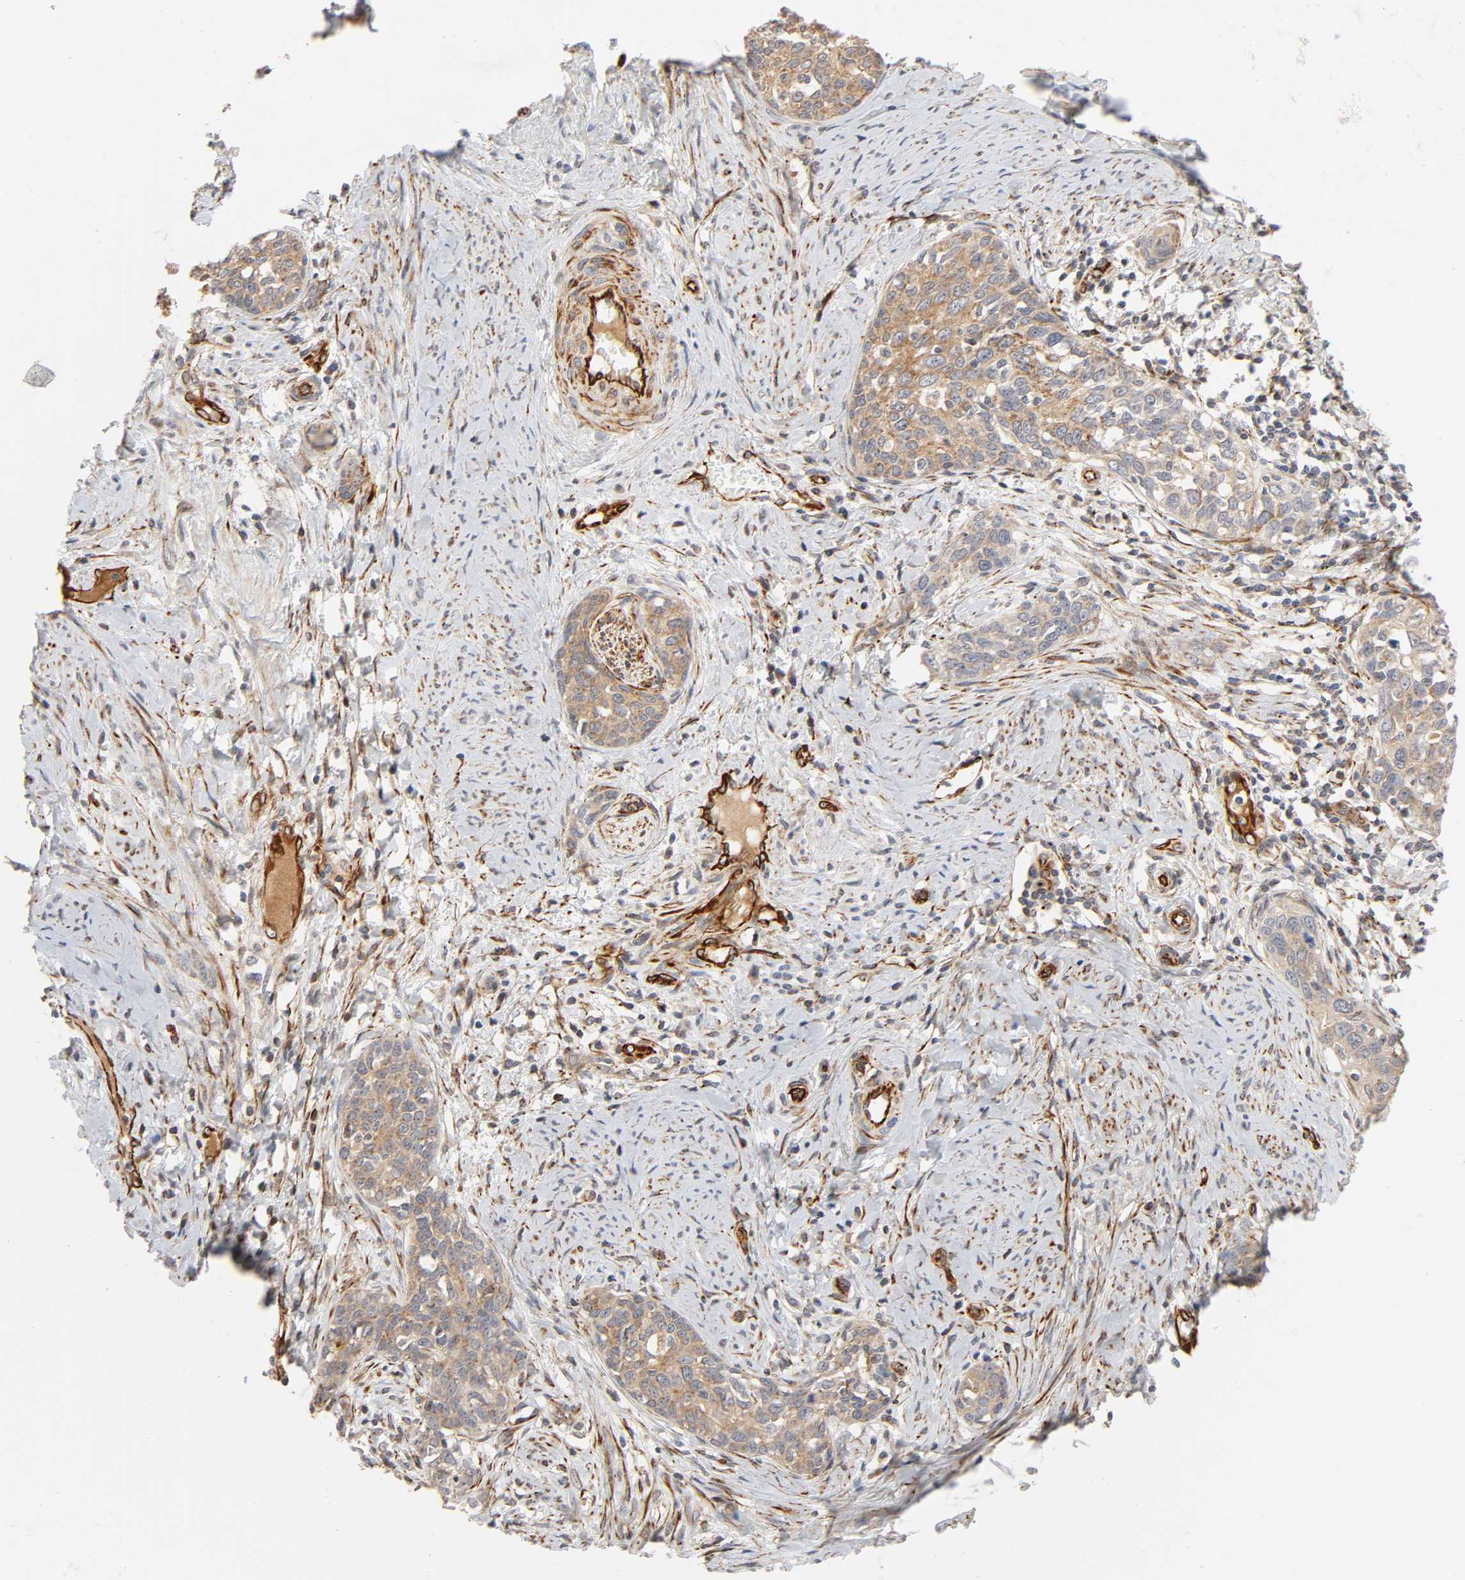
{"staining": {"intensity": "moderate", "quantity": ">75%", "location": "cytoplasmic/membranous"}, "tissue": "cervical cancer", "cell_type": "Tumor cells", "image_type": "cancer", "snomed": [{"axis": "morphology", "description": "Squamous cell carcinoma, NOS"}, {"axis": "morphology", "description": "Adenocarcinoma, NOS"}, {"axis": "topography", "description": "Cervix"}], "caption": "Immunohistochemical staining of cervical squamous cell carcinoma displays moderate cytoplasmic/membranous protein expression in about >75% of tumor cells.", "gene": "REEP6", "patient": {"sex": "female", "age": 52}}